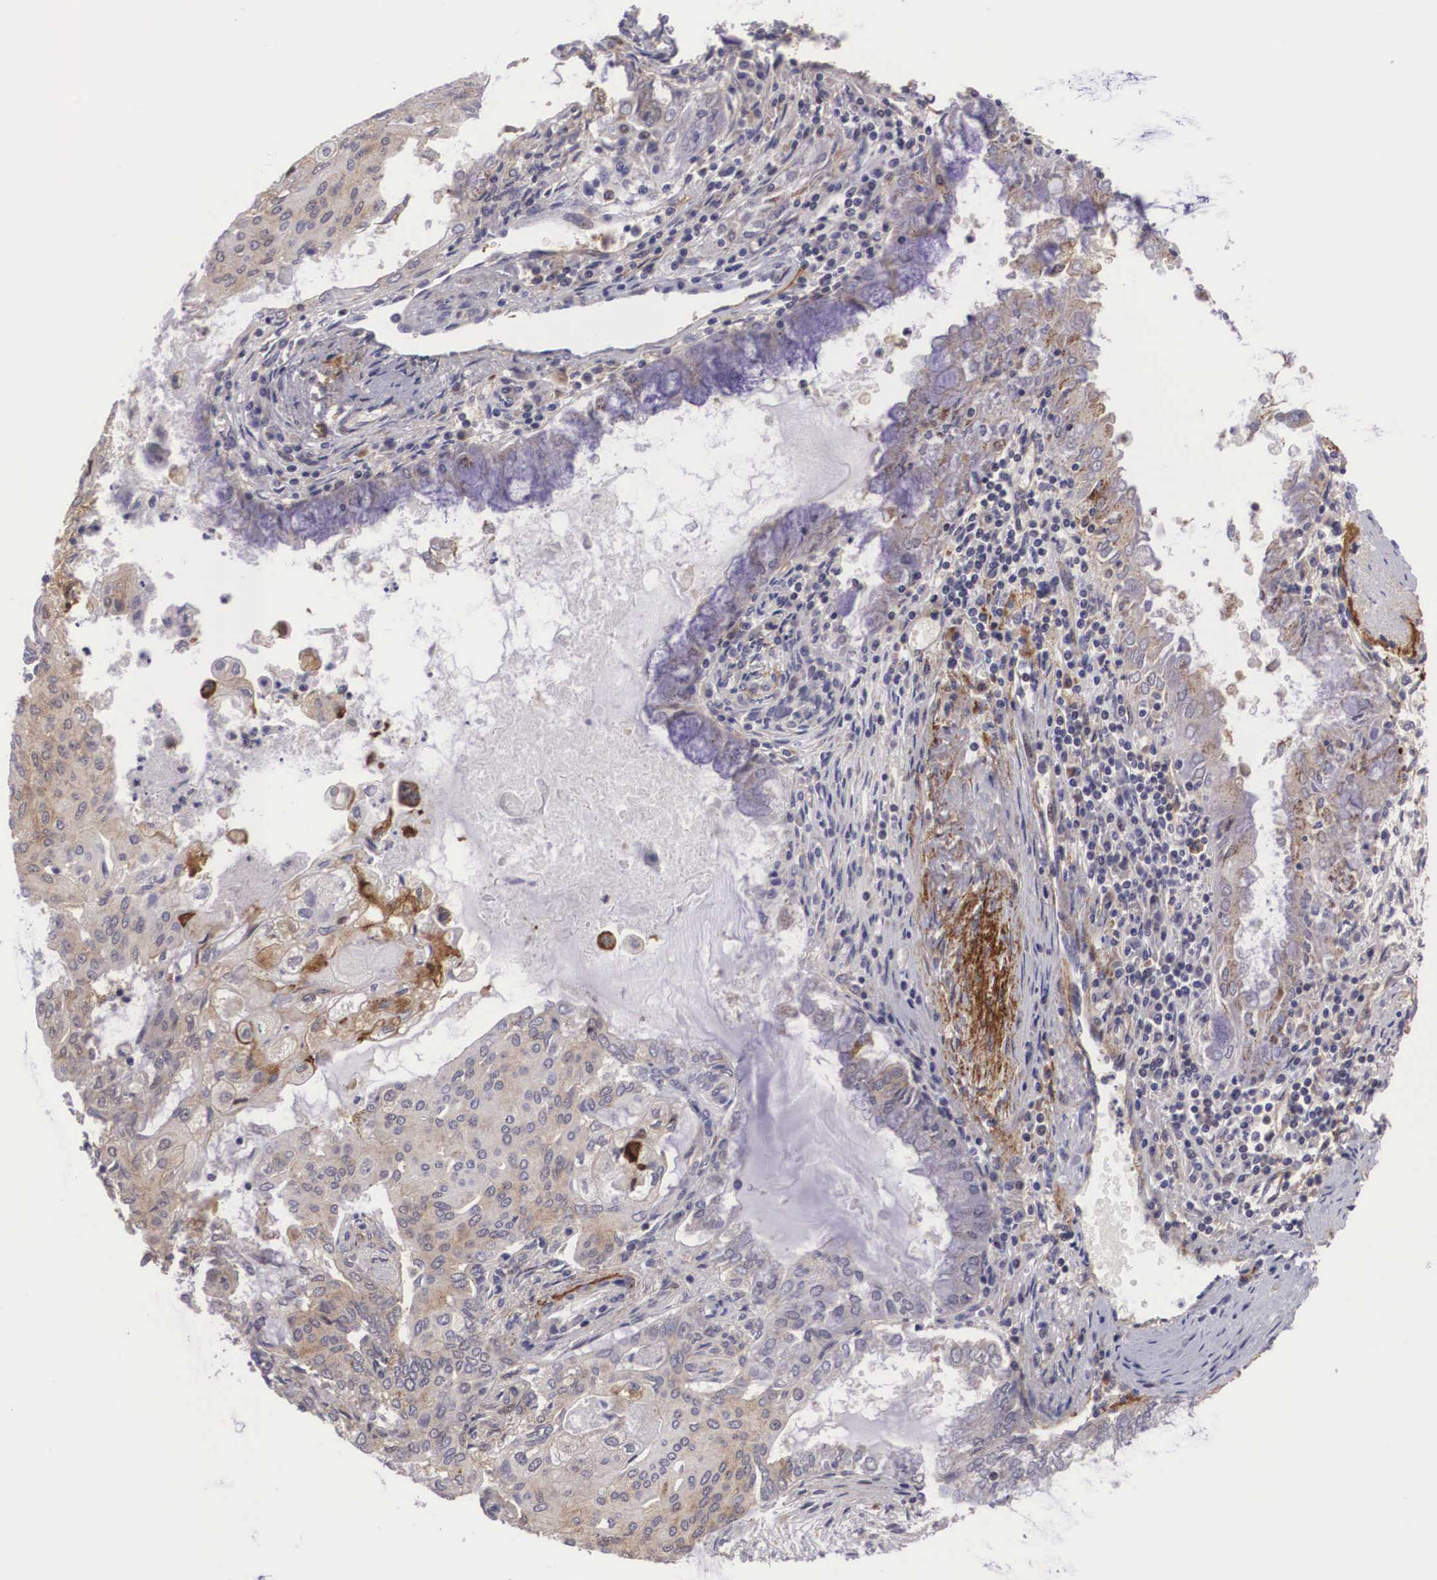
{"staining": {"intensity": "weak", "quantity": "25%-75%", "location": "cytoplasmic/membranous"}, "tissue": "endometrial cancer", "cell_type": "Tumor cells", "image_type": "cancer", "snomed": [{"axis": "morphology", "description": "Adenocarcinoma, NOS"}, {"axis": "topography", "description": "Endometrium"}], "caption": "High-power microscopy captured an IHC image of endometrial cancer, revealing weak cytoplasmic/membranous staining in about 25%-75% of tumor cells.", "gene": "EMID1", "patient": {"sex": "female", "age": 79}}